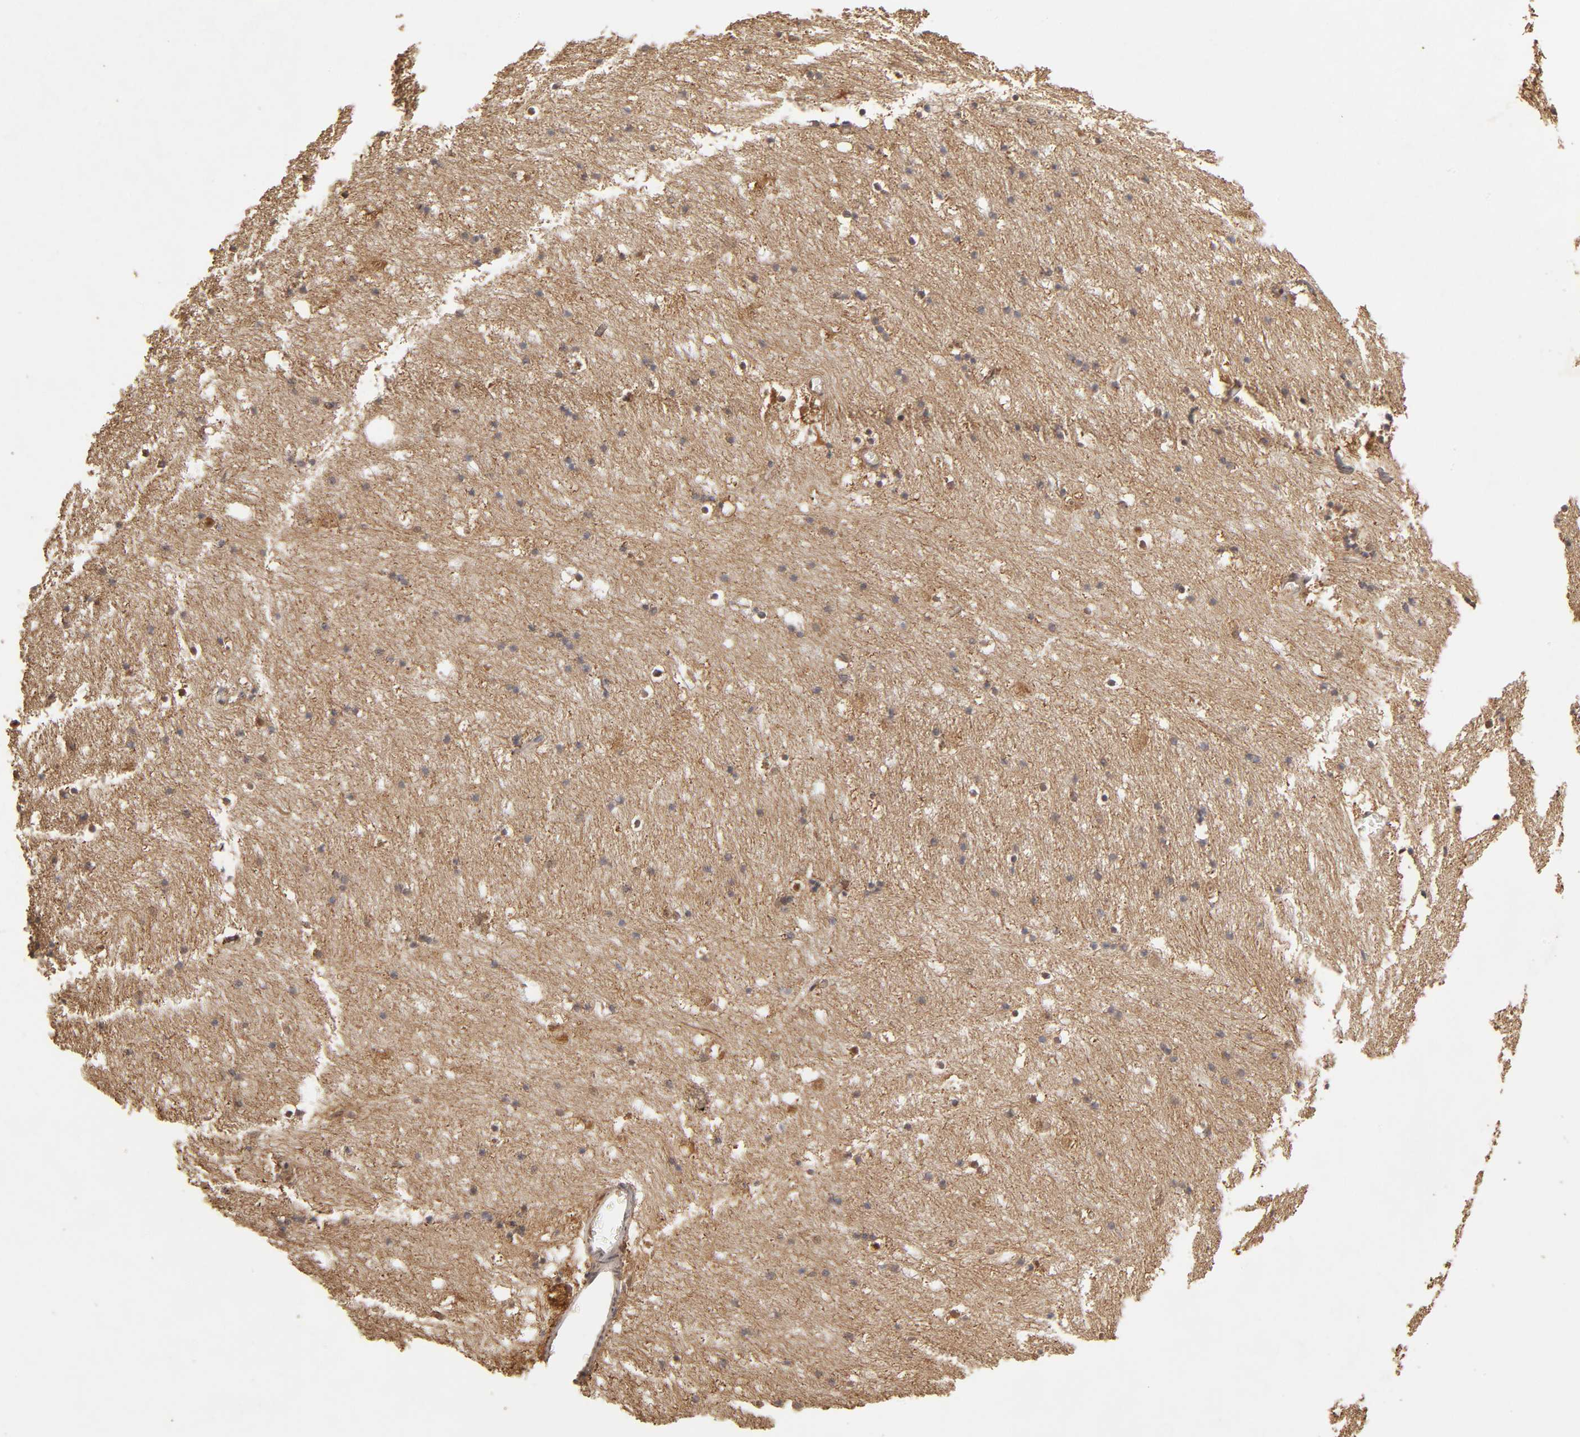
{"staining": {"intensity": "negative", "quantity": "none", "location": "none"}, "tissue": "caudate", "cell_type": "Glial cells", "image_type": "normal", "snomed": [{"axis": "morphology", "description": "Normal tissue, NOS"}, {"axis": "topography", "description": "Lateral ventricle wall"}], "caption": "Histopathology image shows no significant protein positivity in glial cells of benign caudate. The staining was performed using DAB (3,3'-diaminobenzidine) to visualize the protein expression in brown, while the nuclei were stained in blue with hematoxylin (Magnification: 20x).", "gene": "MAPK1", "patient": {"sex": "male", "age": 45}}